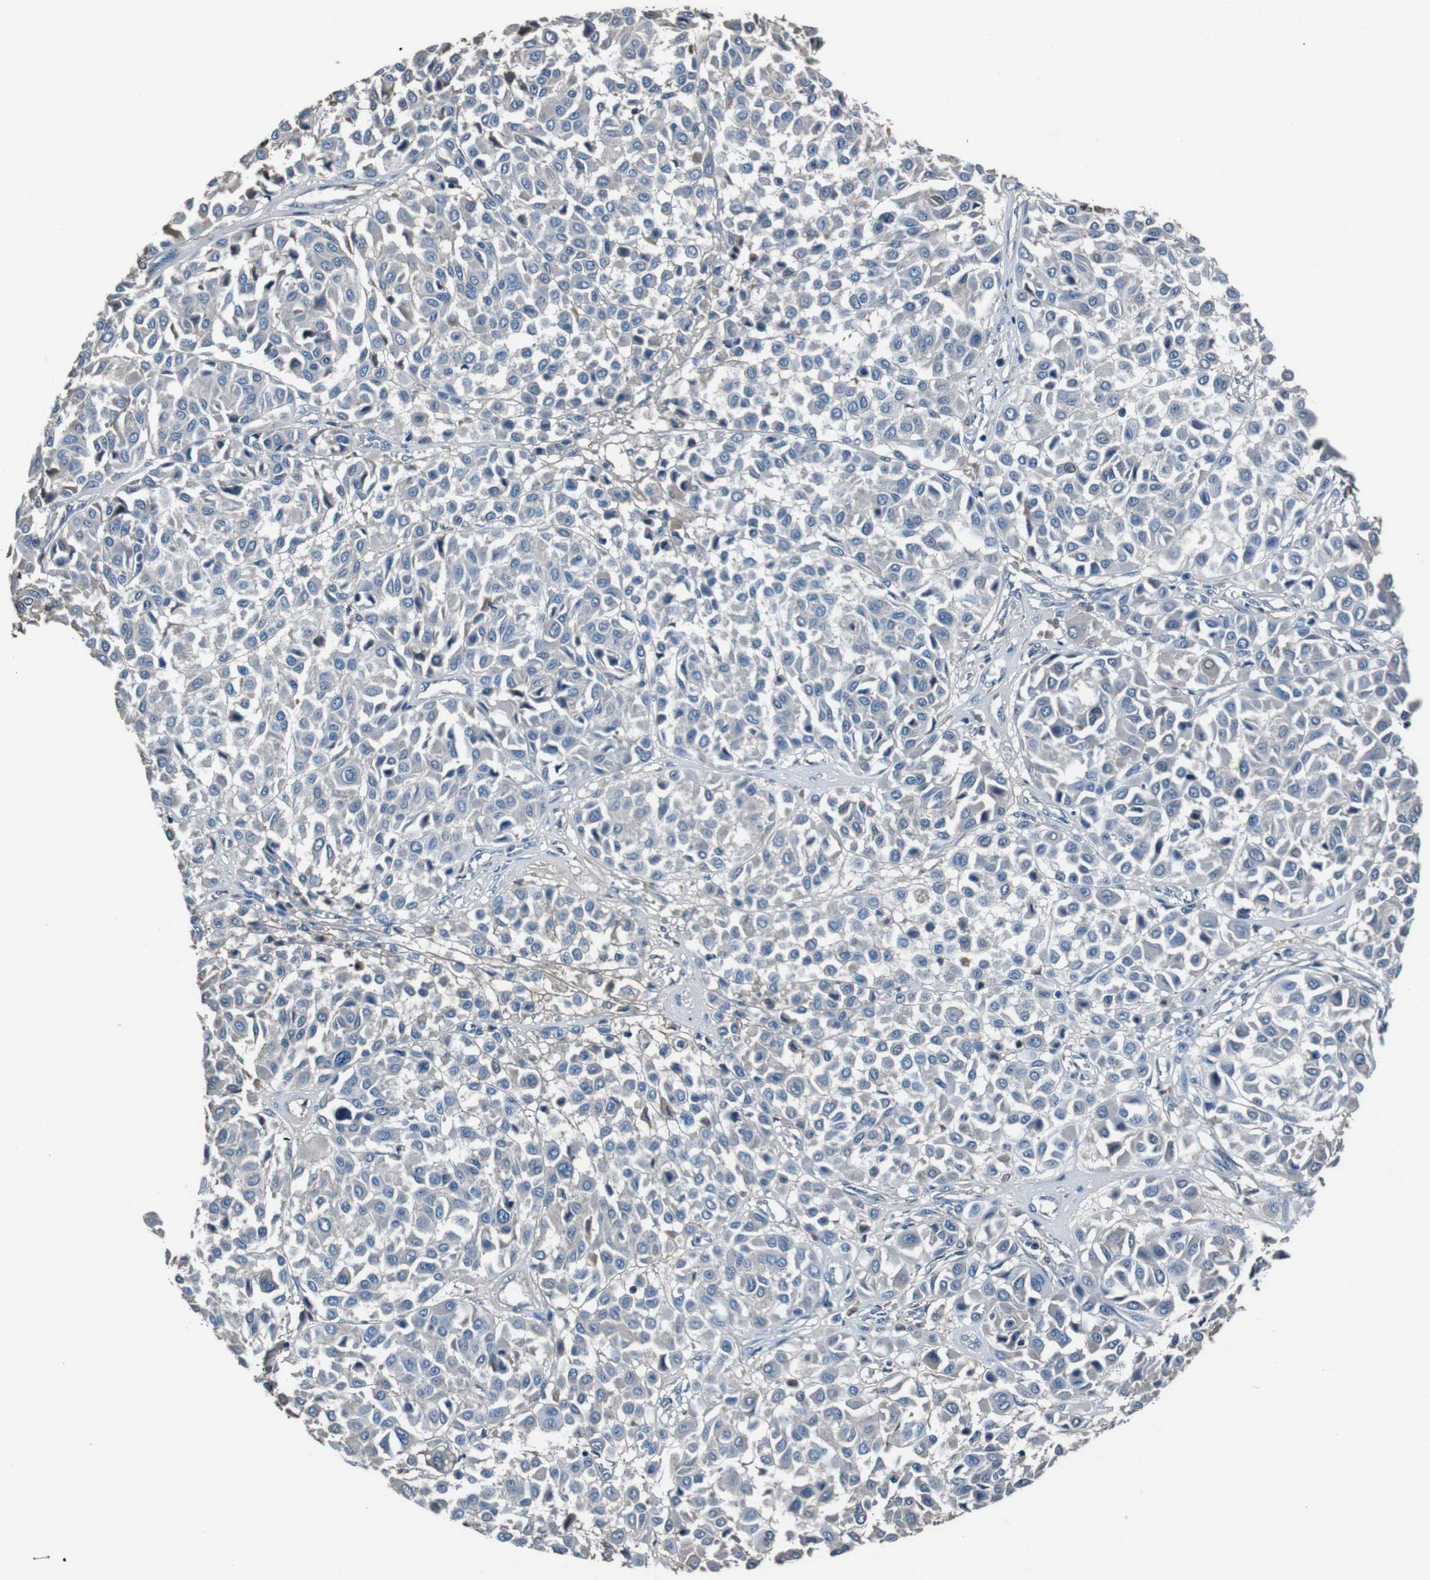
{"staining": {"intensity": "weak", "quantity": "<25%", "location": "cytoplasmic/membranous"}, "tissue": "melanoma", "cell_type": "Tumor cells", "image_type": "cancer", "snomed": [{"axis": "morphology", "description": "Malignant melanoma, Metastatic site"}, {"axis": "topography", "description": "Soft tissue"}], "caption": "There is no significant expression in tumor cells of malignant melanoma (metastatic site).", "gene": "LEP", "patient": {"sex": "male", "age": 41}}